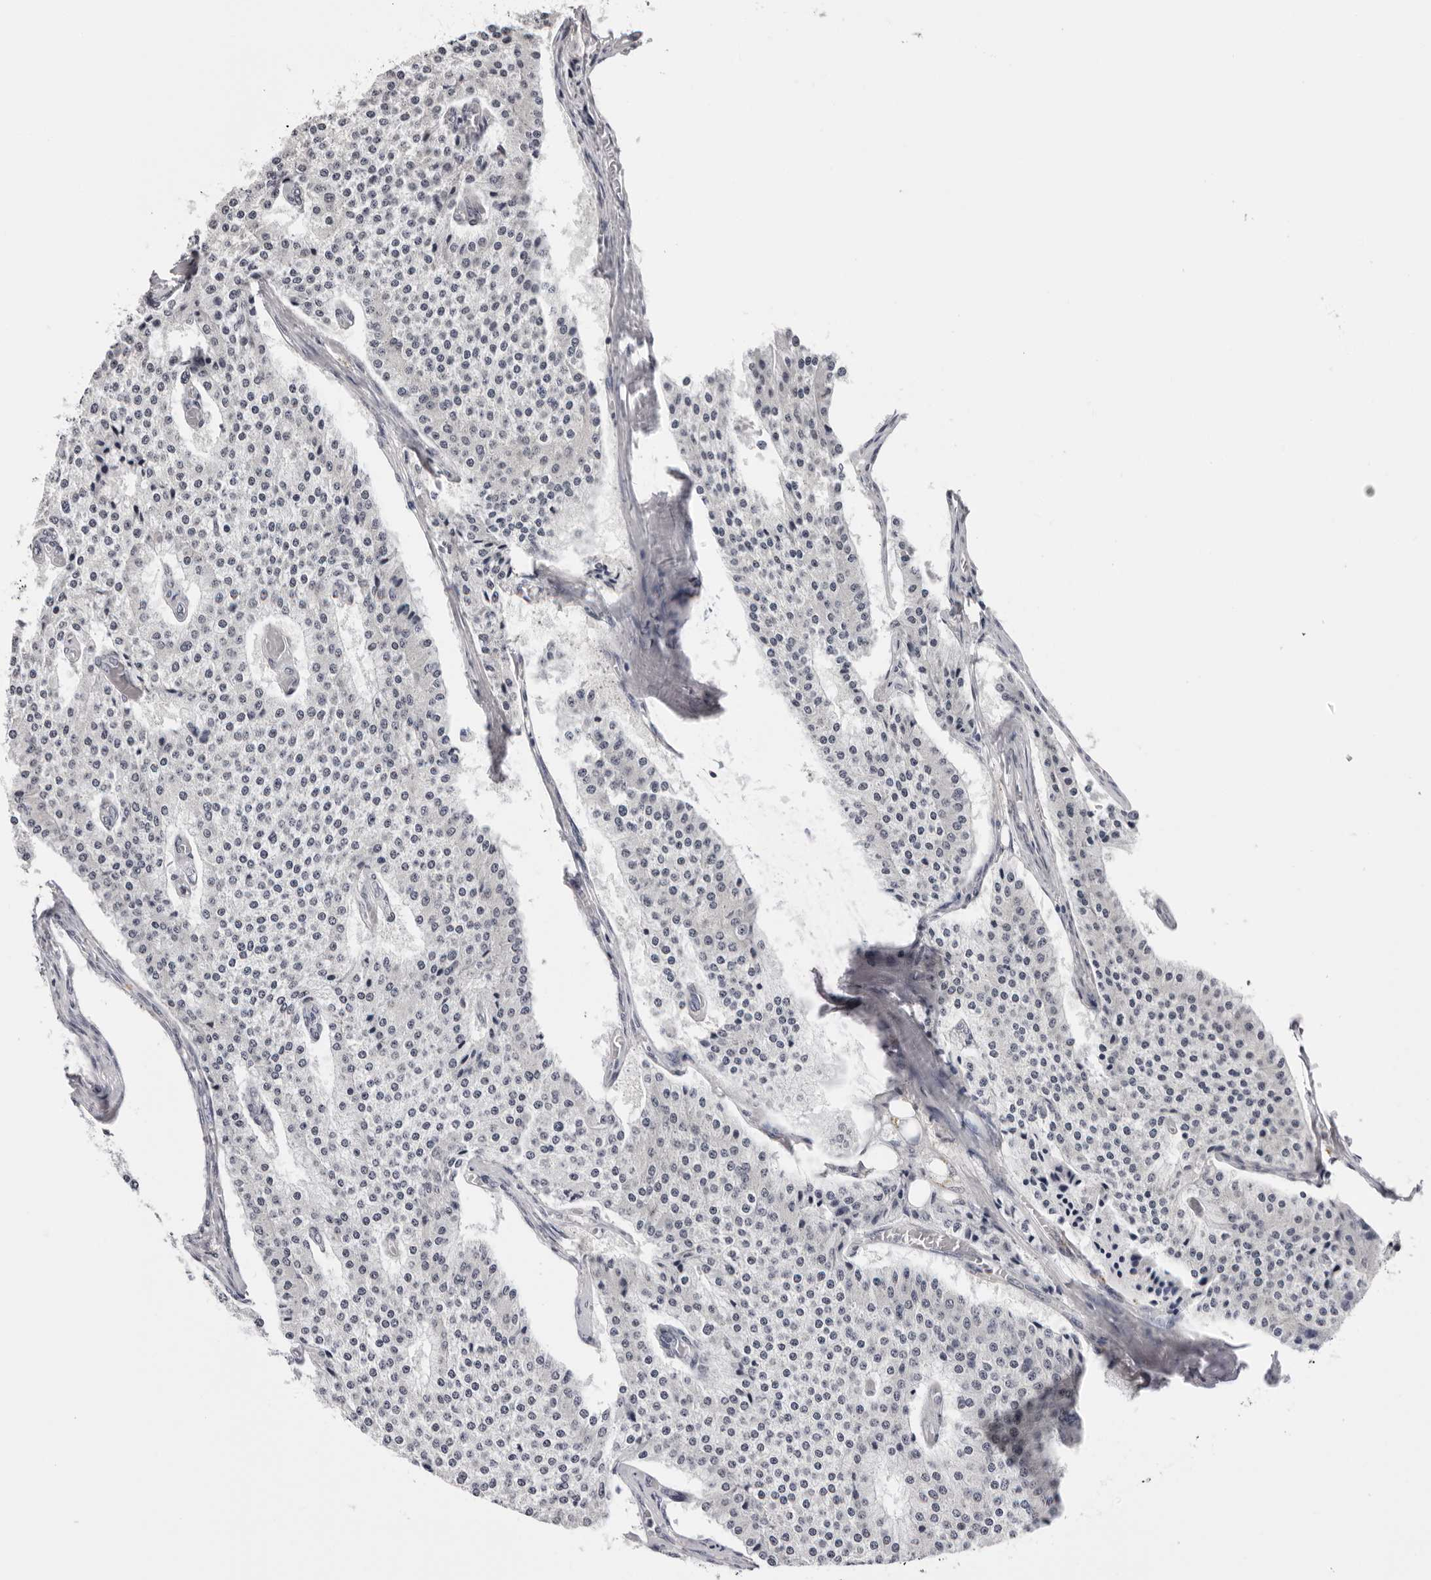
{"staining": {"intensity": "negative", "quantity": "none", "location": "none"}, "tissue": "carcinoid", "cell_type": "Tumor cells", "image_type": "cancer", "snomed": [{"axis": "morphology", "description": "Carcinoid, malignant, NOS"}, {"axis": "topography", "description": "Colon"}], "caption": "DAB (3,3'-diaminobenzidine) immunohistochemical staining of human malignant carcinoid demonstrates no significant positivity in tumor cells.", "gene": "PRUNE1", "patient": {"sex": "female", "age": 52}}